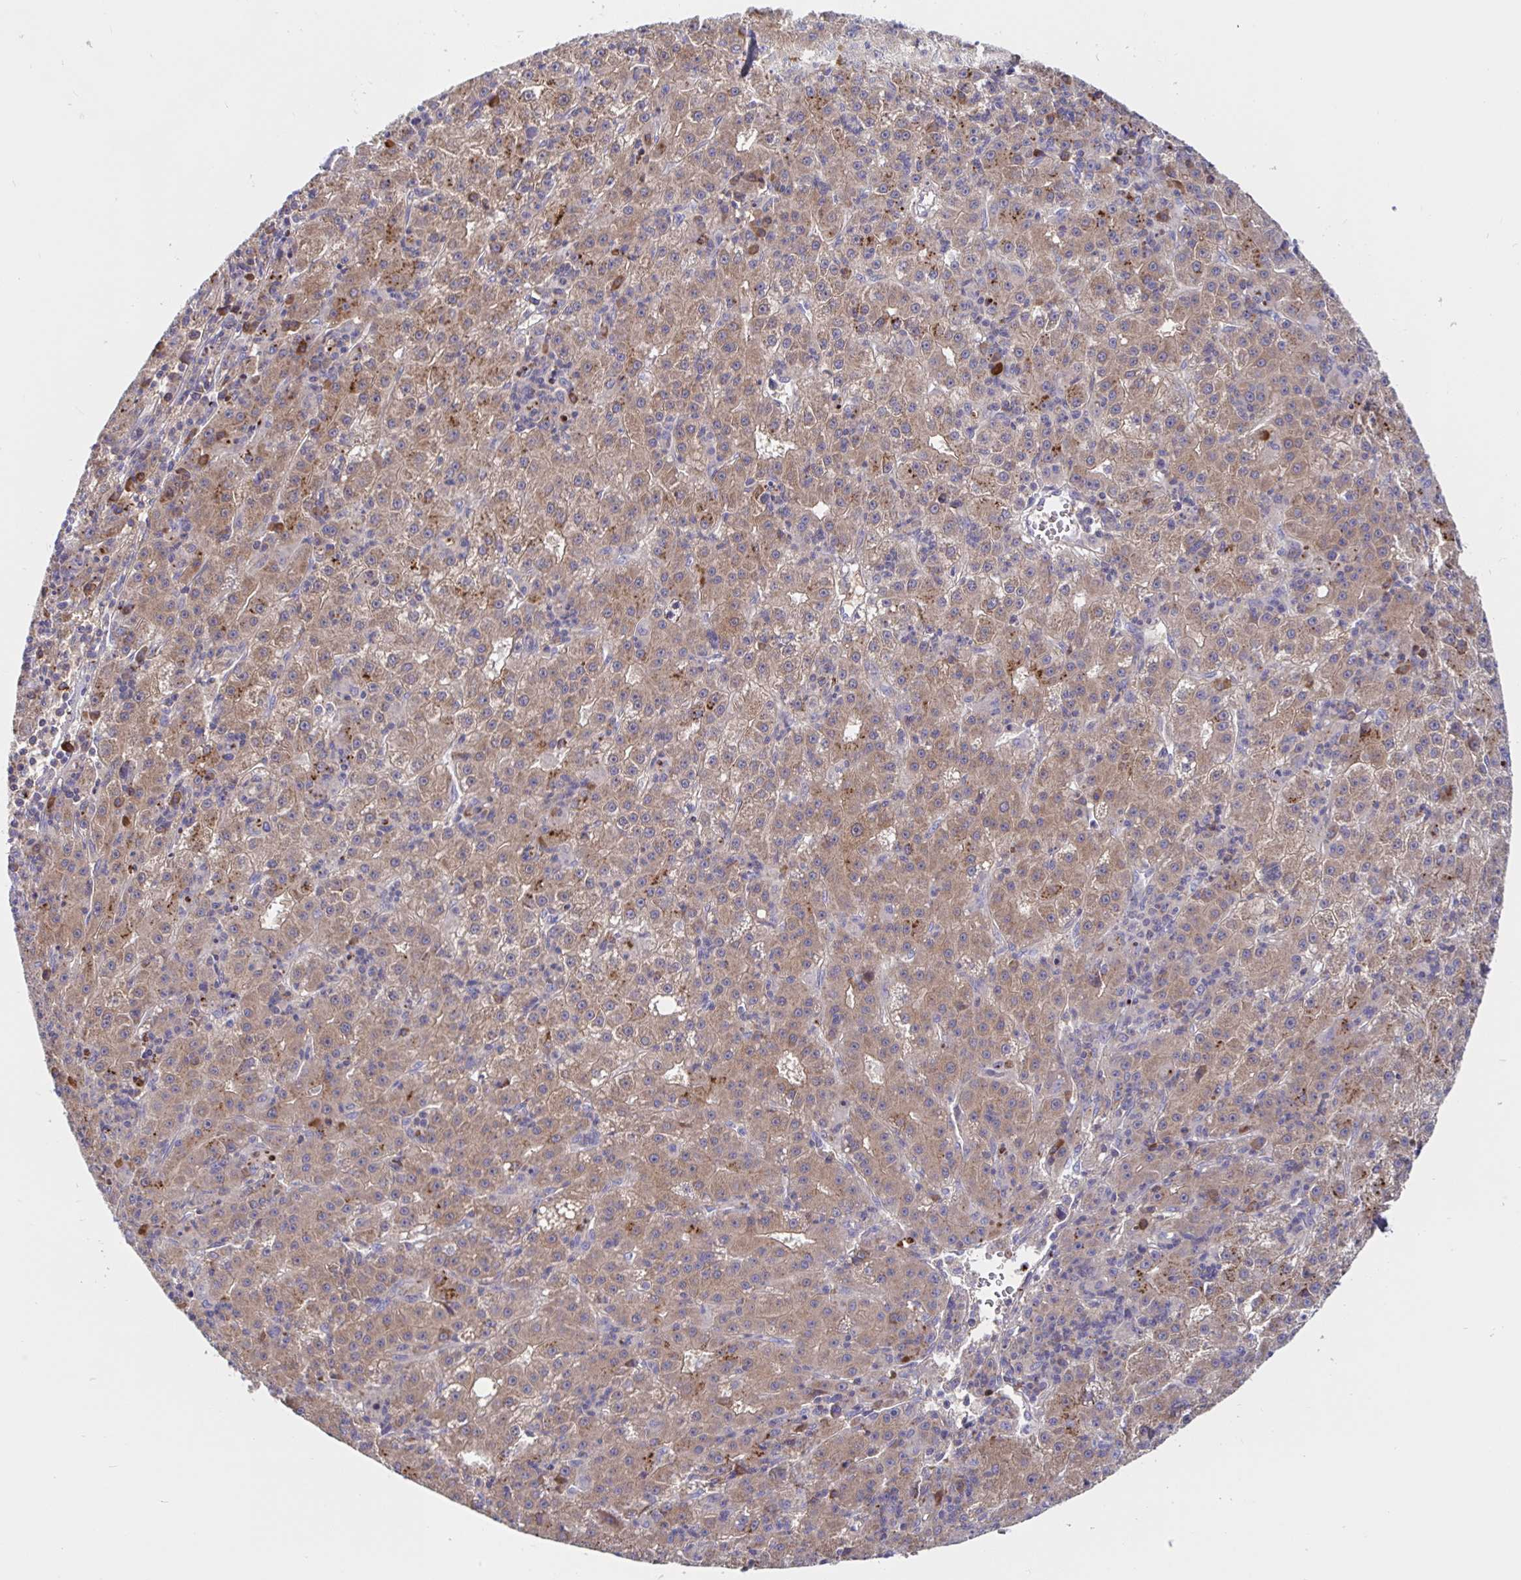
{"staining": {"intensity": "moderate", "quantity": ">75%", "location": "cytoplasmic/membranous"}, "tissue": "liver cancer", "cell_type": "Tumor cells", "image_type": "cancer", "snomed": [{"axis": "morphology", "description": "Carcinoma, Hepatocellular, NOS"}, {"axis": "topography", "description": "Liver"}], "caption": "About >75% of tumor cells in liver cancer reveal moderate cytoplasmic/membranous protein expression as visualized by brown immunohistochemical staining.", "gene": "PRDX3", "patient": {"sex": "male", "age": 76}}